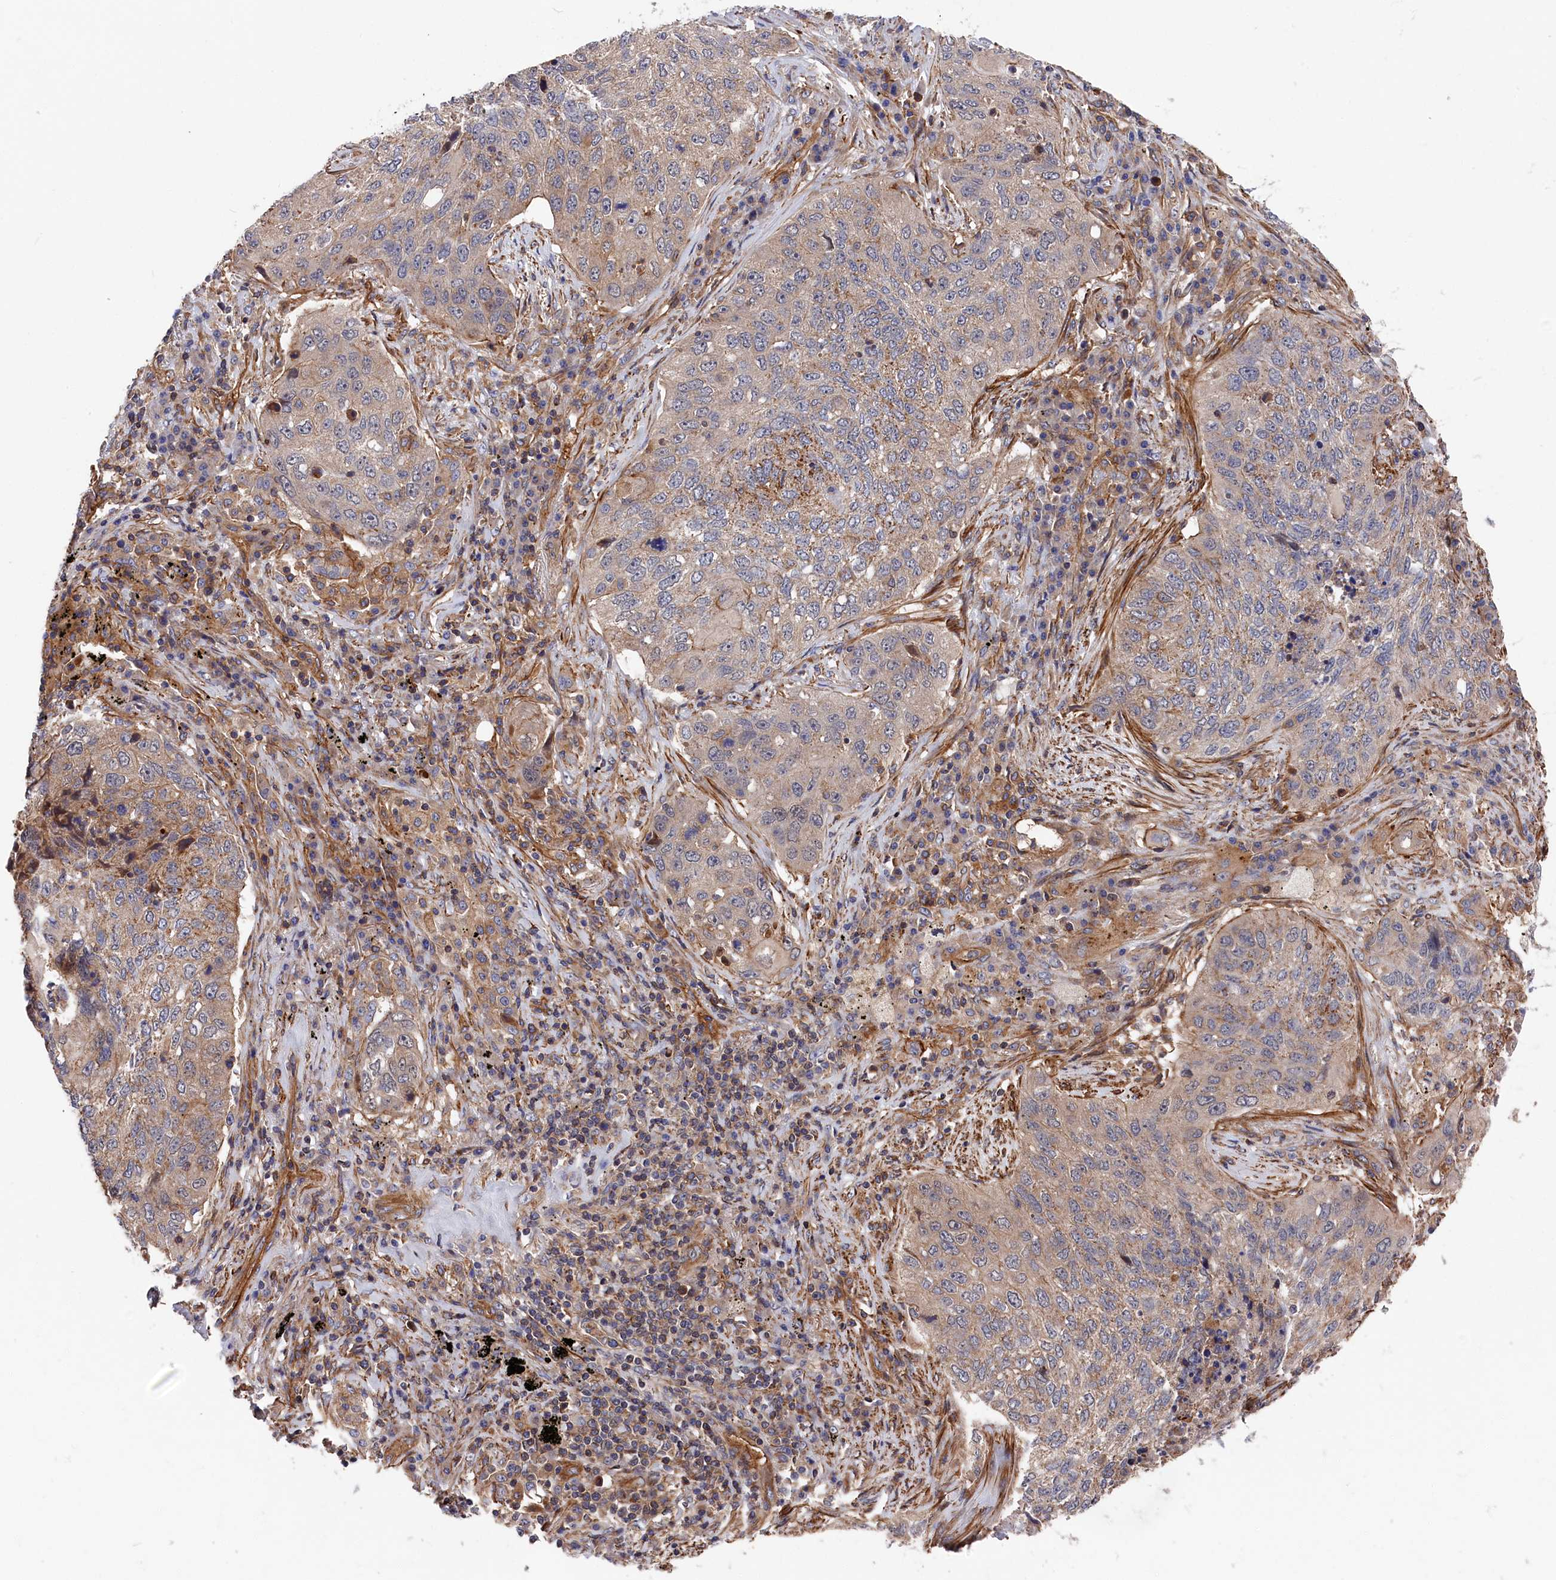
{"staining": {"intensity": "weak", "quantity": "25%-75%", "location": "cytoplasmic/membranous"}, "tissue": "lung cancer", "cell_type": "Tumor cells", "image_type": "cancer", "snomed": [{"axis": "morphology", "description": "Squamous cell carcinoma, NOS"}, {"axis": "topography", "description": "Lung"}], "caption": "The immunohistochemical stain labels weak cytoplasmic/membranous expression in tumor cells of squamous cell carcinoma (lung) tissue. The staining is performed using DAB (3,3'-diaminobenzidine) brown chromogen to label protein expression. The nuclei are counter-stained blue using hematoxylin.", "gene": "LDHD", "patient": {"sex": "female", "age": 63}}